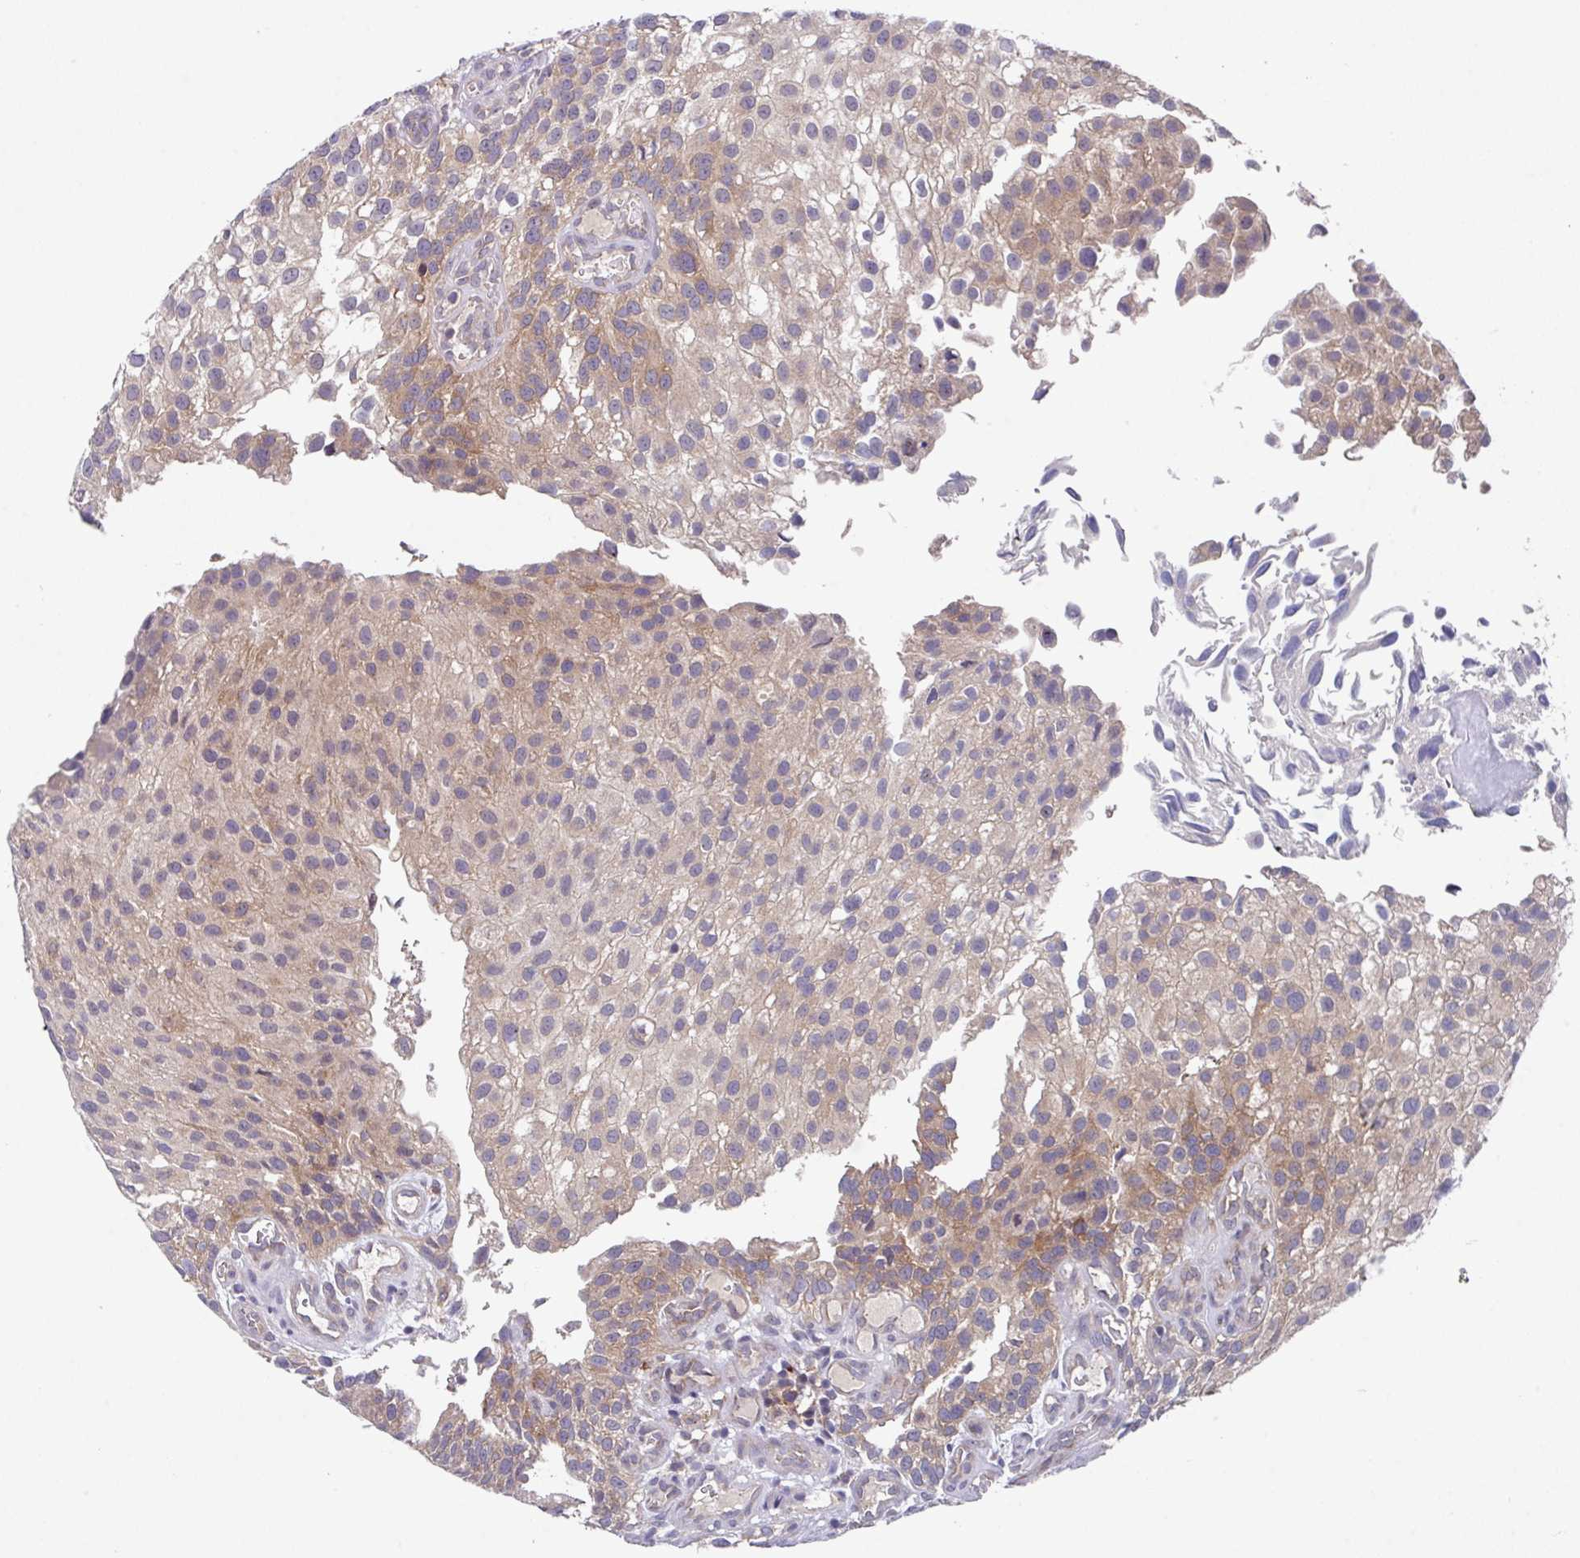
{"staining": {"intensity": "moderate", "quantity": "<25%", "location": "cytoplasmic/membranous"}, "tissue": "urothelial cancer", "cell_type": "Tumor cells", "image_type": "cancer", "snomed": [{"axis": "morphology", "description": "Urothelial carcinoma, NOS"}, {"axis": "topography", "description": "Urinary bladder"}], "caption": "The photomicrograph demonstrates a brown stain indicating the presence of a protein in the cytoplasmic/membranous of tumor cells in urothelial cancer.", "gene": "EIF4B", "patient": {"sex": "male", "age": 87}}